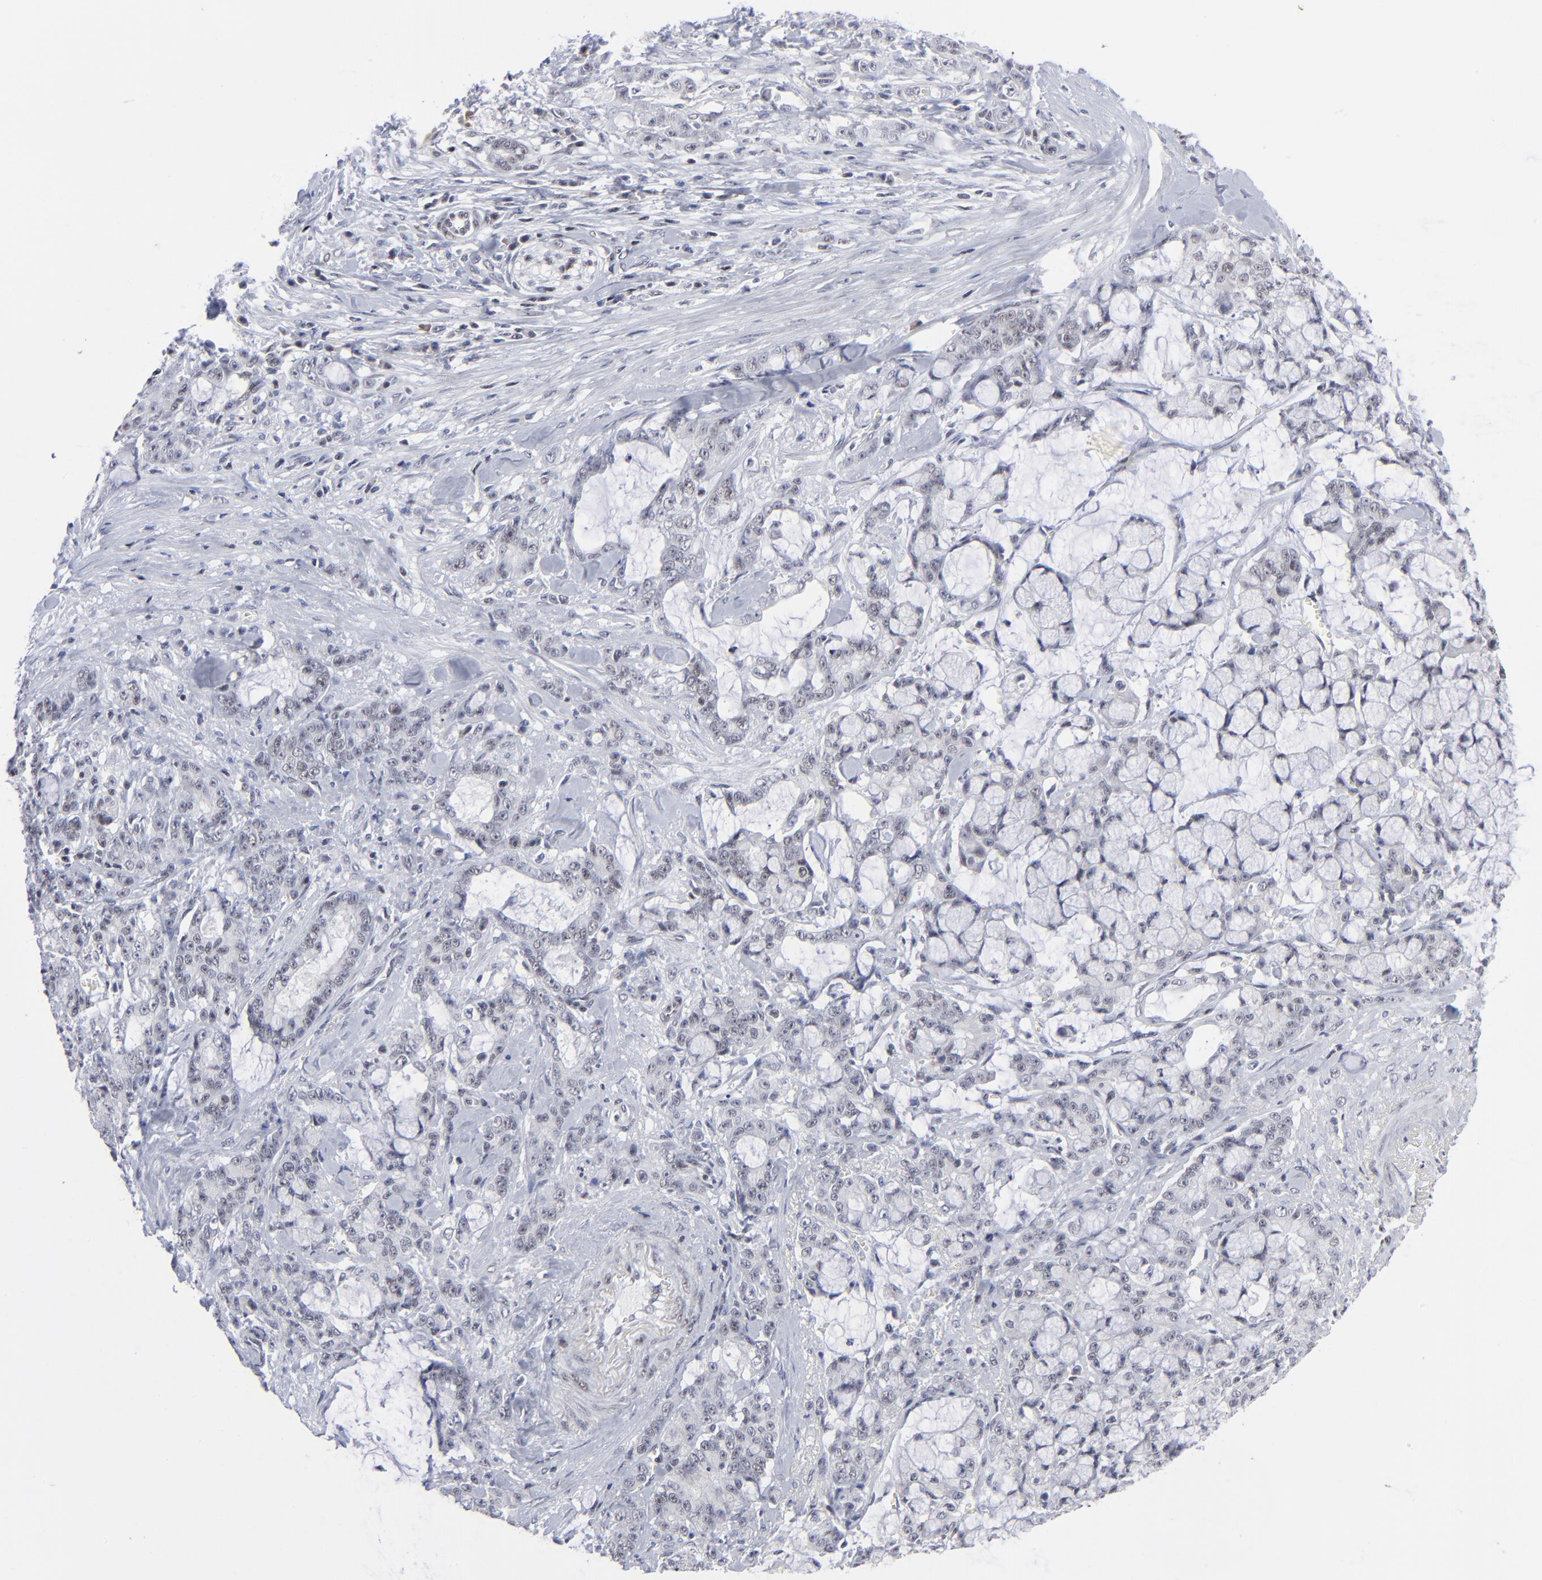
{"staining": {"intensity": "negative", "quantity": "none", "location": "none"}, "tissue": "pancreatic cancer", "cell_type": "Tumor cells", "image_type": "cancer", "snomed": [{"axis": "morphology", "description": "Adenocarcinoma, NOS"}, {"axis": "topography", "description": "Pancreas"}], "caption": "Pancreatic cancer was stained to show a protein in brown. There is no significant expression in tumor cells. The staining is performed using DAB (3,3'-diaminobenzidine) brown chromogen with nuclei counter-stained in using hematoxylin.", "gene": "SP2", "patient": {"sex": "female", "age": 73}}